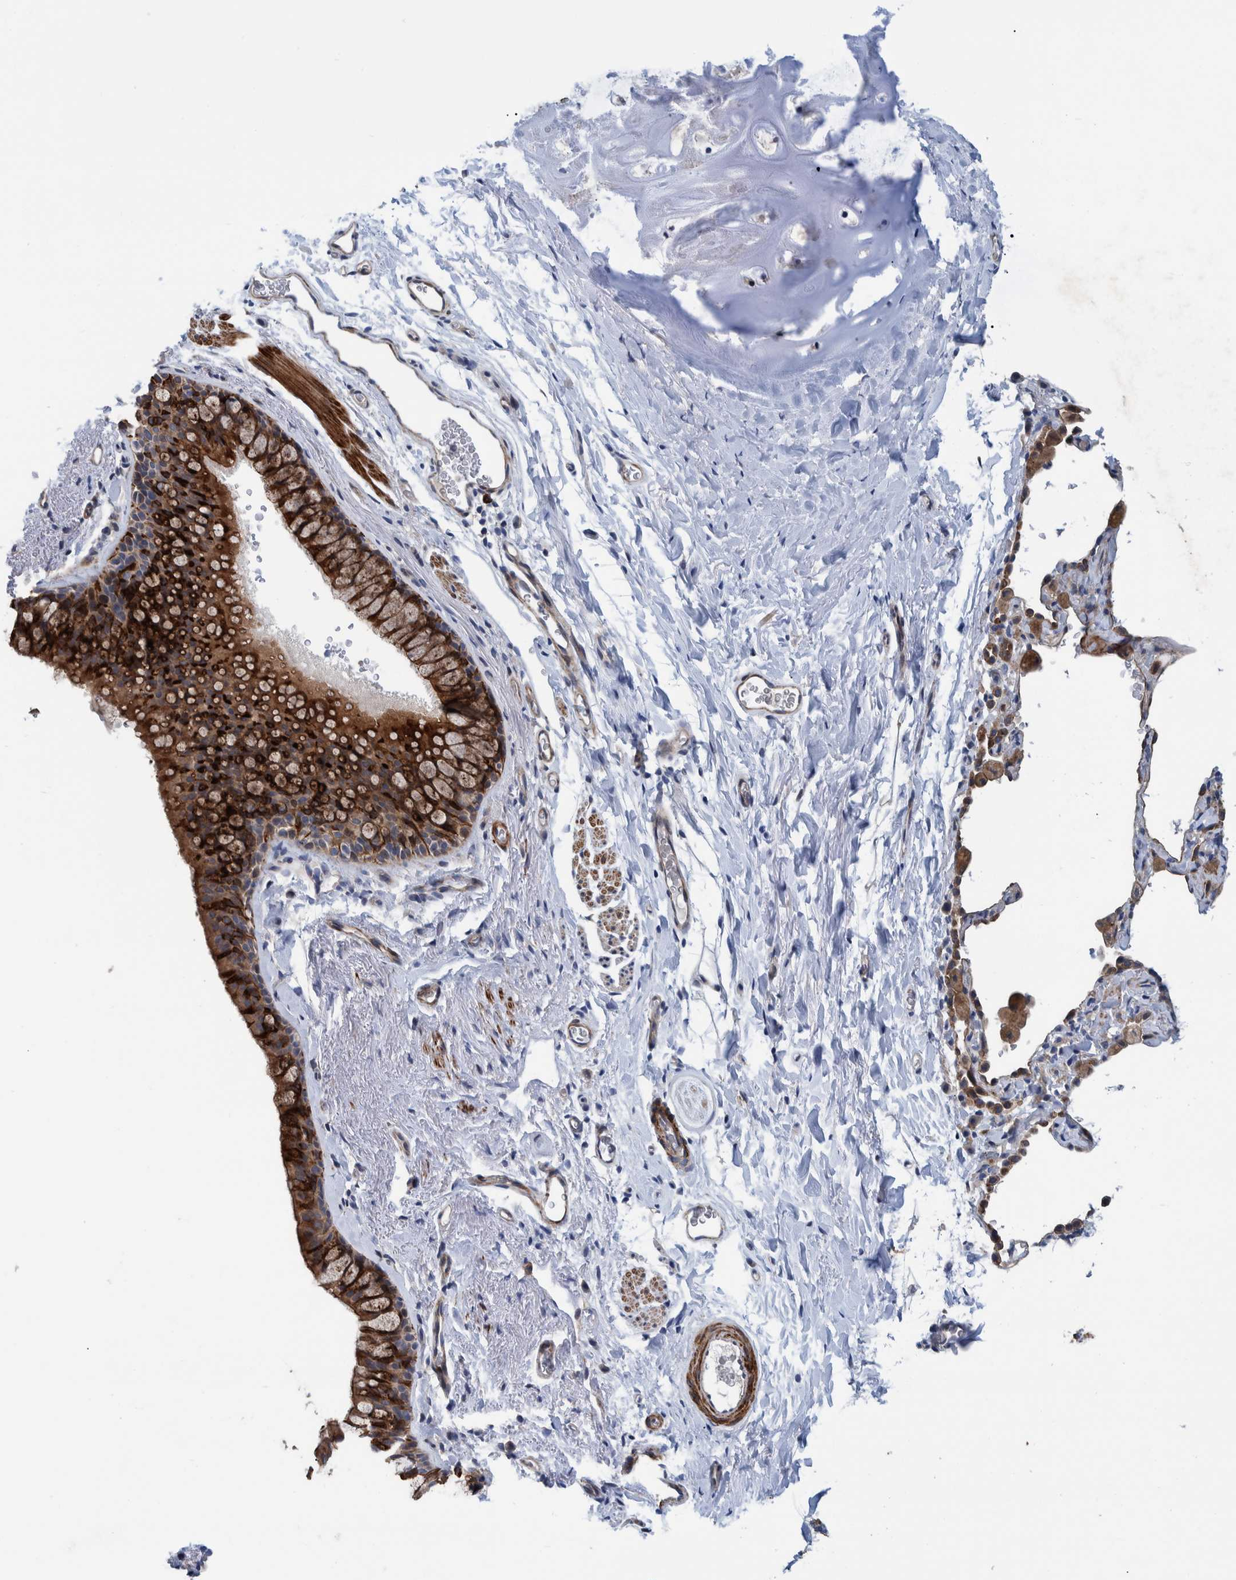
{"staining": {"intensity": "strong", "quantity": ">75%", "location": "cytoplasmic/membranous"}, "tissue": "bronchus", "cell_type": "Respiratory epithelial cells", "image_type": "normal", "snomed": [{"axis": "morphology", "description": "Normal tissue, NOS"}, {"axis": "topography", "description": "Cartilage tissue"}, {"axis": "topography", "description": "Bronchus"}], "caption": "This is a histology image of IHC staining of unremarkable bronchus, which shows strong positivity in the cytoplasmic/membranous of respiratory epithelial cells.", "gene": "MKS1", "patient": {"sex": "female", "age": 53}}